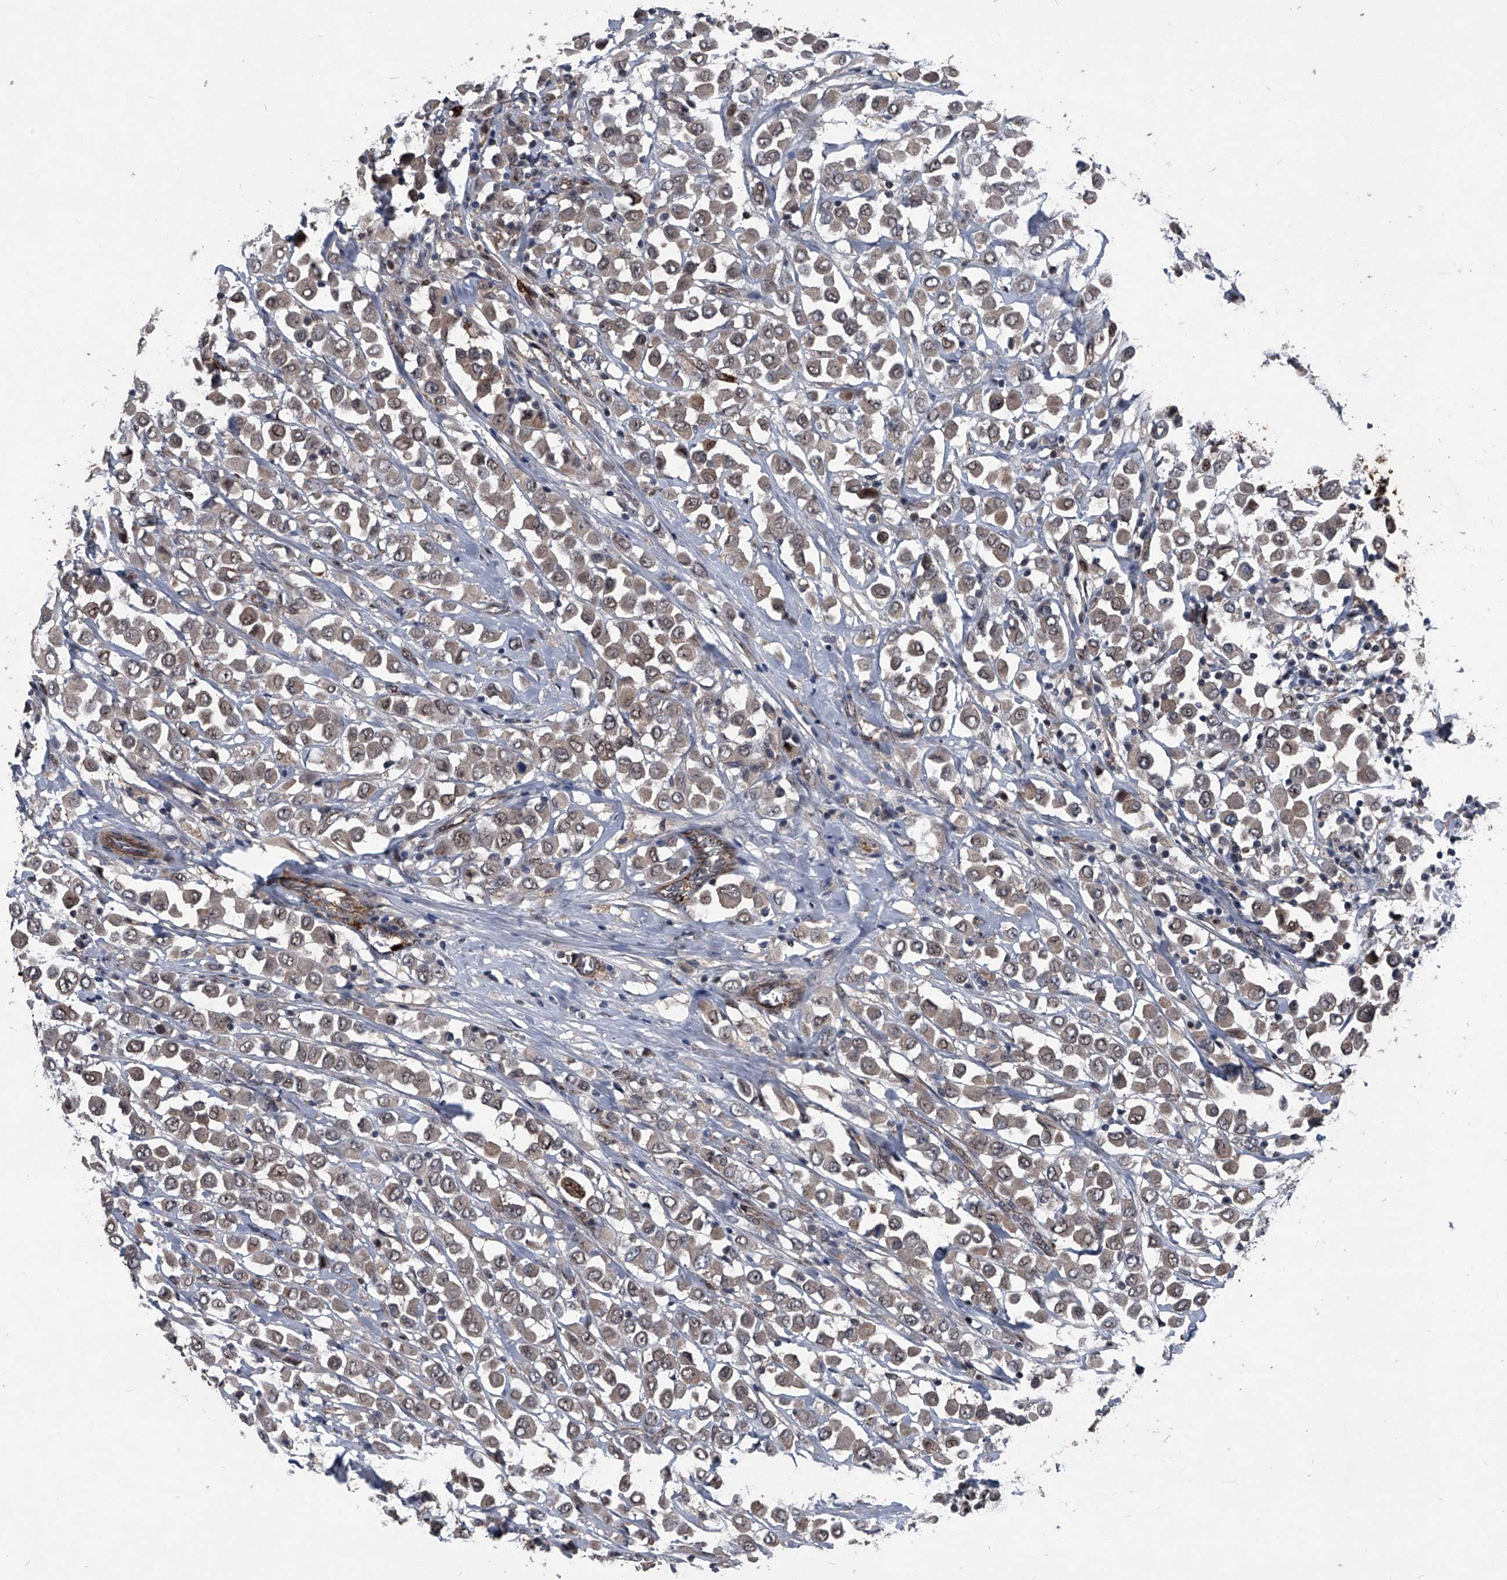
{"staining": {"intensity": "moderate", "quantity": ">75%", "location": "cytoplasmic/membranous,nuclear"}, "tissue": "breast cancer", "cell_type": "Tumor cells", "image_type": "cancer", "snomed": [{"axis": "morphology", "description": "Duct carcinoma"}, {"axis": "topography", "description": "Breast"}], "caption": "Immunohistochemical staining of breast cancer exhibits medium levels of moderate cytoplasmic/membranous and nuclear staining in approximately >75% of tumor cells. The staining was performed using DAB to visualize the protein expression in brown, while the nuclei were stained in blue with hematoxylin (Magnification: 20x).", "gene": "MAPKAP1", "patient": {"sex": "female", "age": 61}}